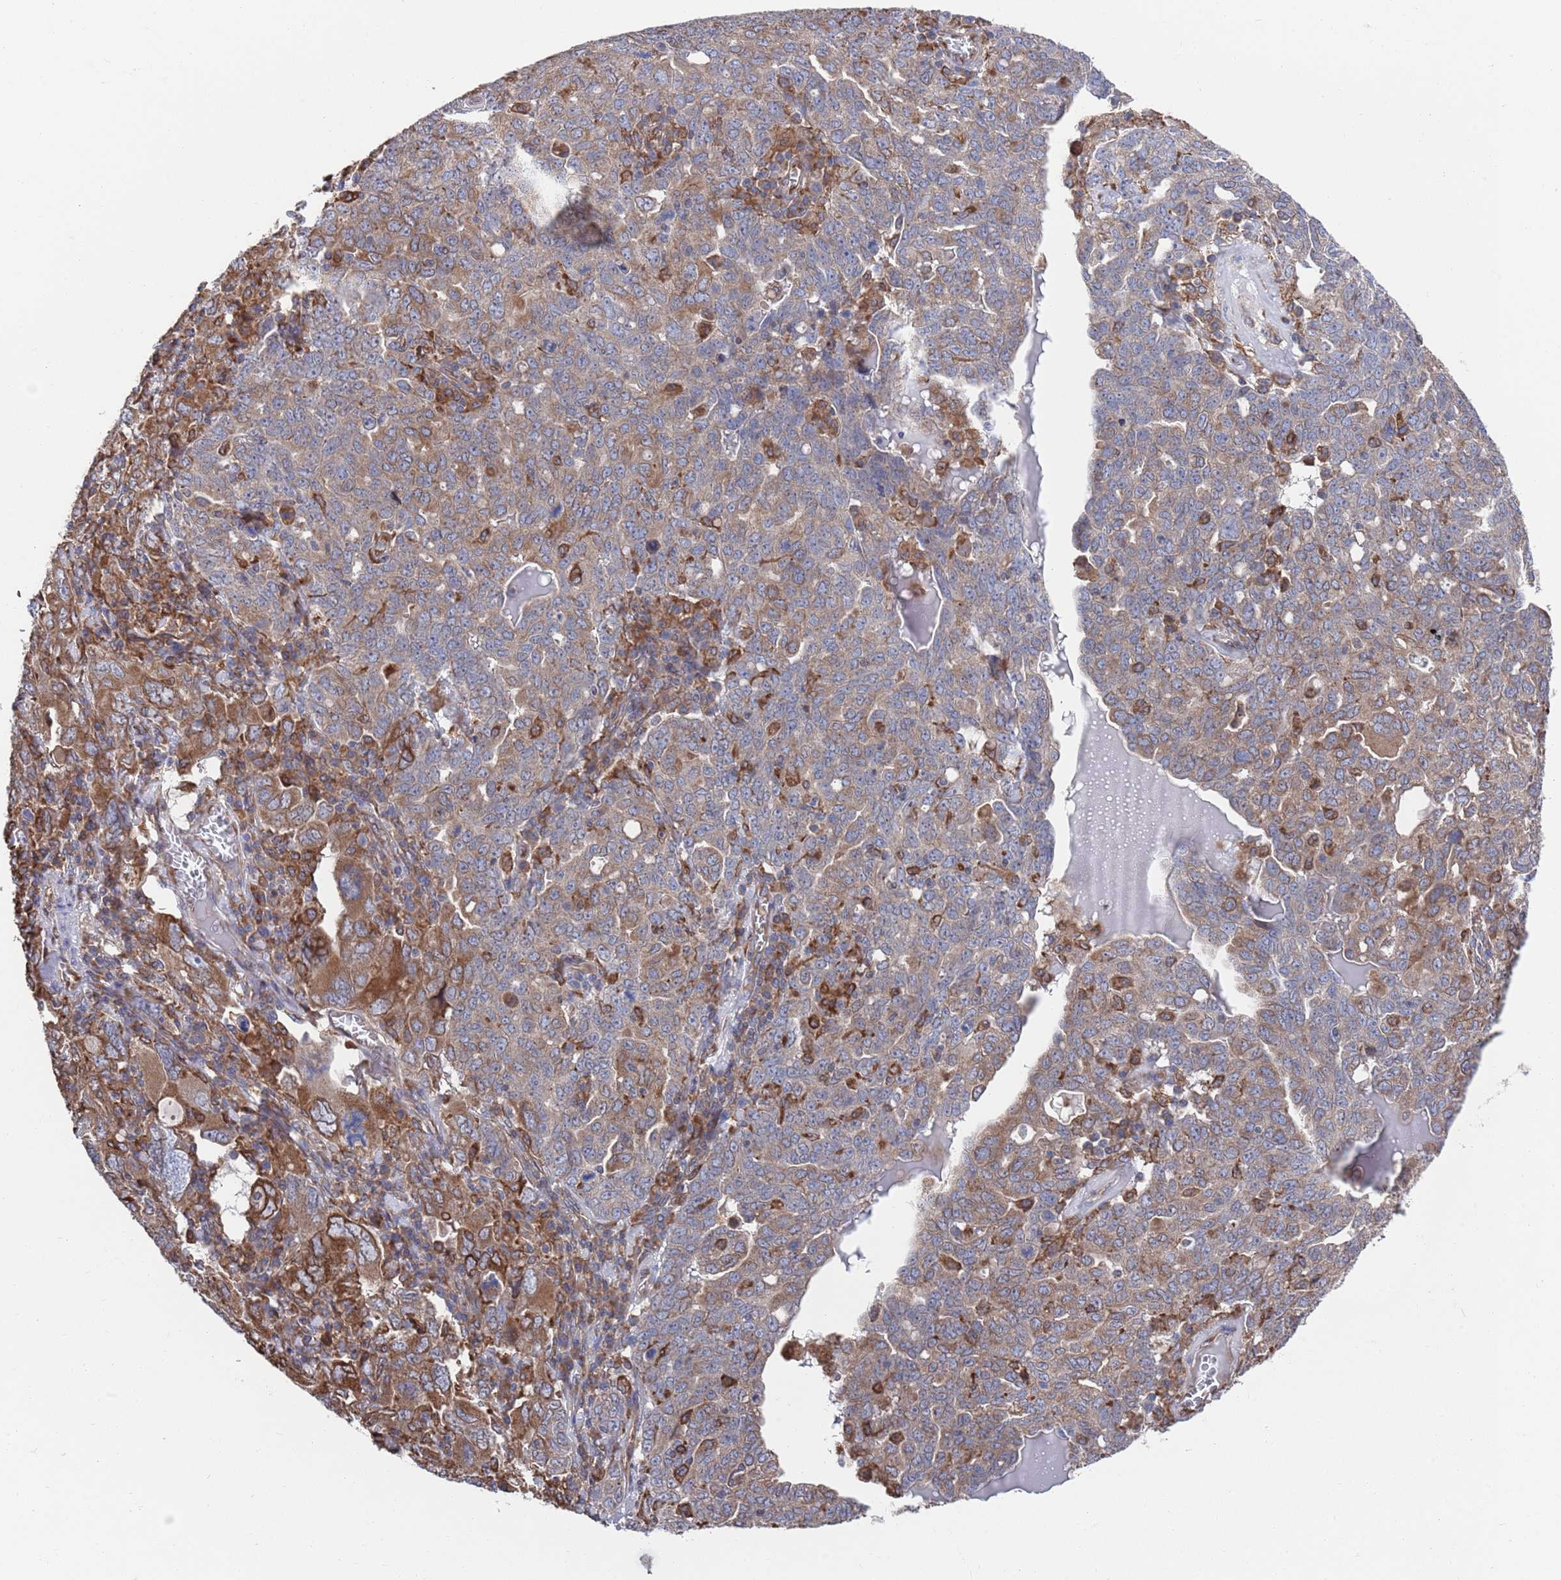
{"staining": {"intensity": "moderate", "quantity": "<25%", "location": "cytoplasmic/membranous"}, "tissue": "ovarian cancer", "cell_type": "Tumor cells", "image_type": "cancer", "snomed": [{"axis": "morphology", "description": "Carcinoma, endometroid"}, {"axis": "topography", "description": "Ovary"}], "caption": "This is a photomicrograph of immunohistochemistry (IHC) staining of ovarian endometroid carcinoma, which shows moderate staining in the cytoplasmic/membranous of tumor cells.", "gene": "GID8", "patient": {"sex": "female", "age": 62}}